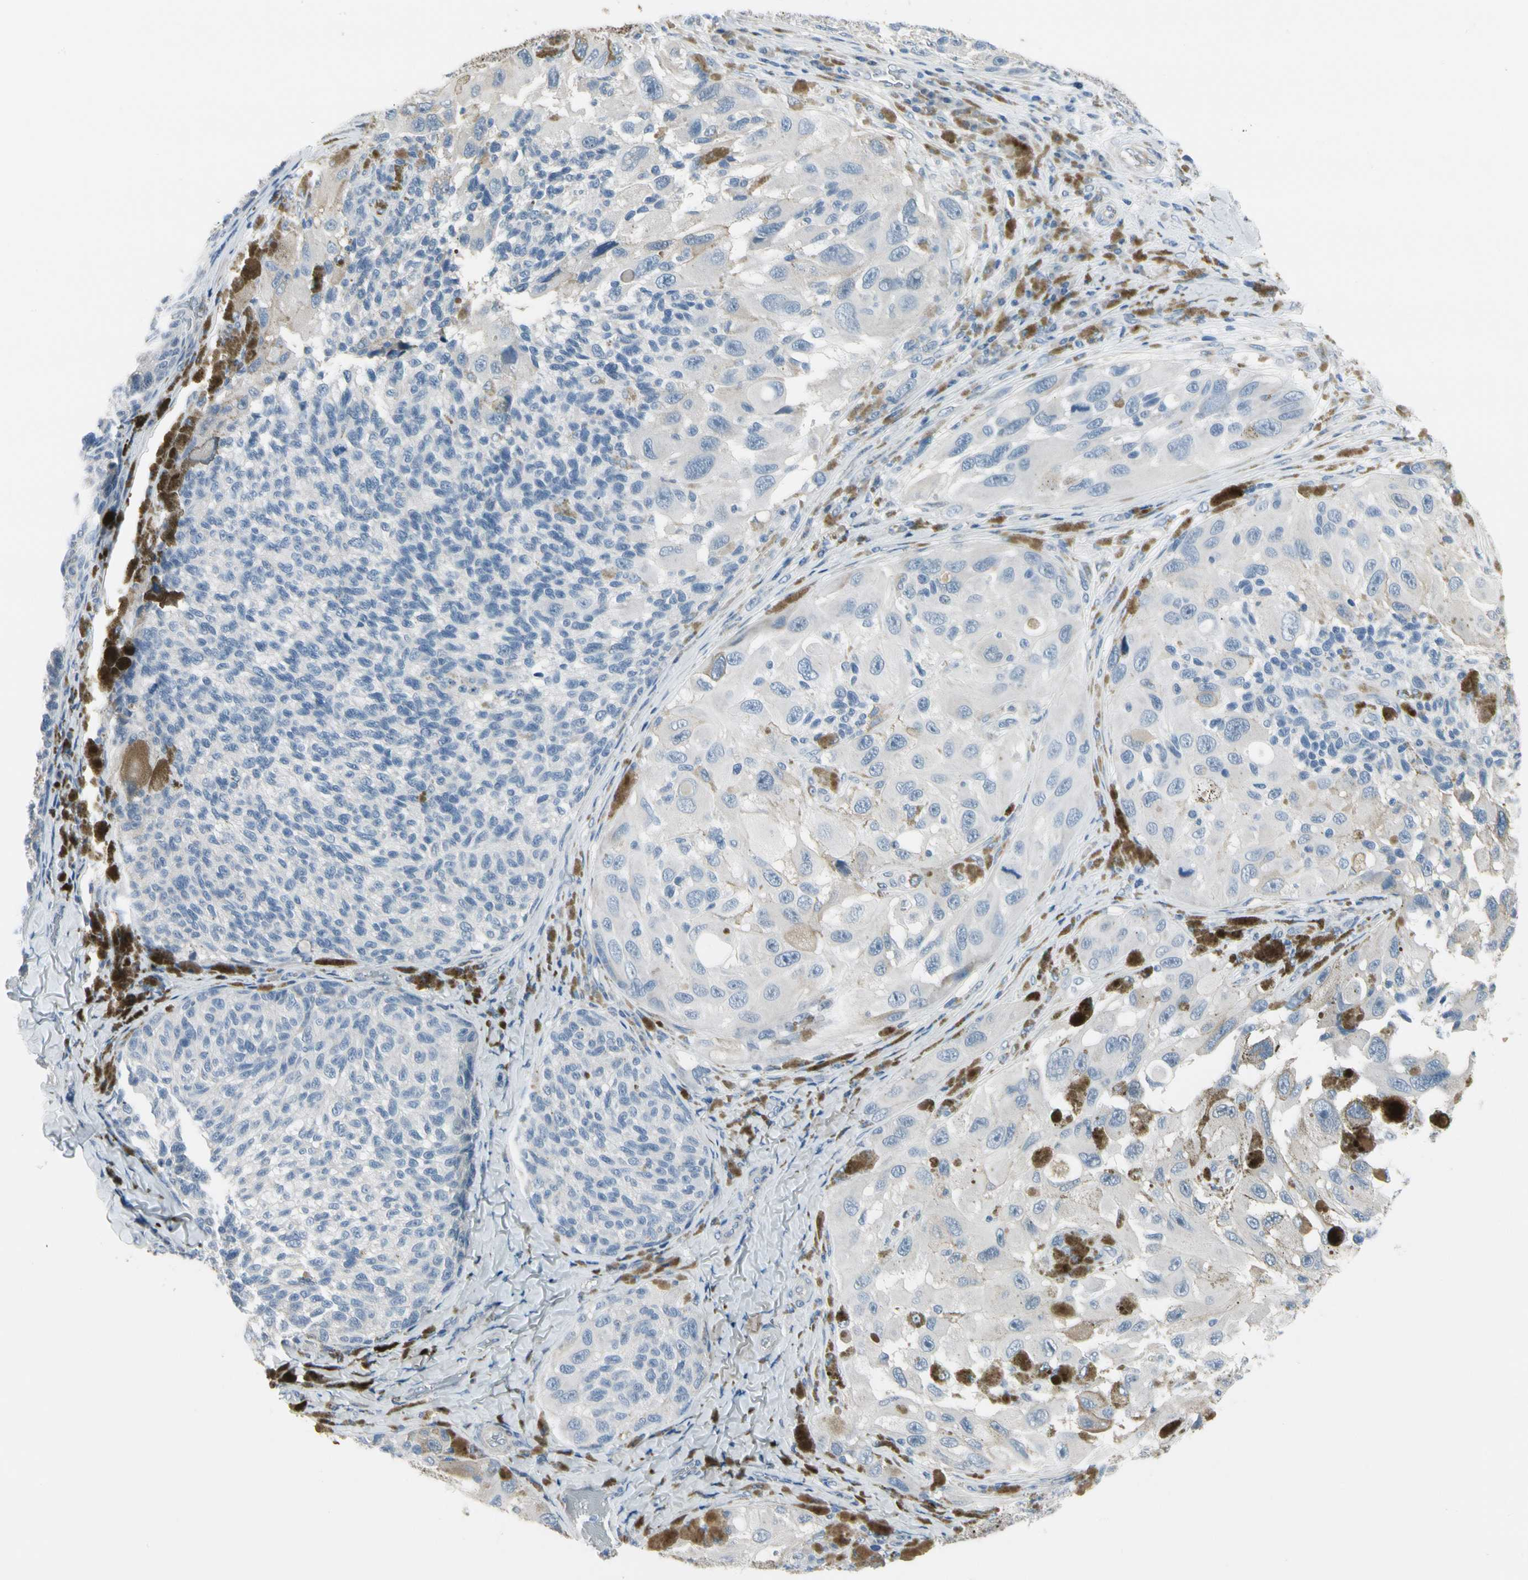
{"staining": {"intensity": "negative", "quantity": "none", "location": "none"}, "tissue": "melanoma", "cell_type": "Tumor cells", "image_type": "cancer", "snomed": [{"axis": "morphology", "description": "Malignant melanoma, NOS"}, {"axis": "topography", "description": "Skin"}], "caption": "Malignant melanoma stained for a protein using immunohistochemistry demonstrates no positivity tumor cells.", "gene": "PIGR", "patient": {"sex": "female", "age": 73}}